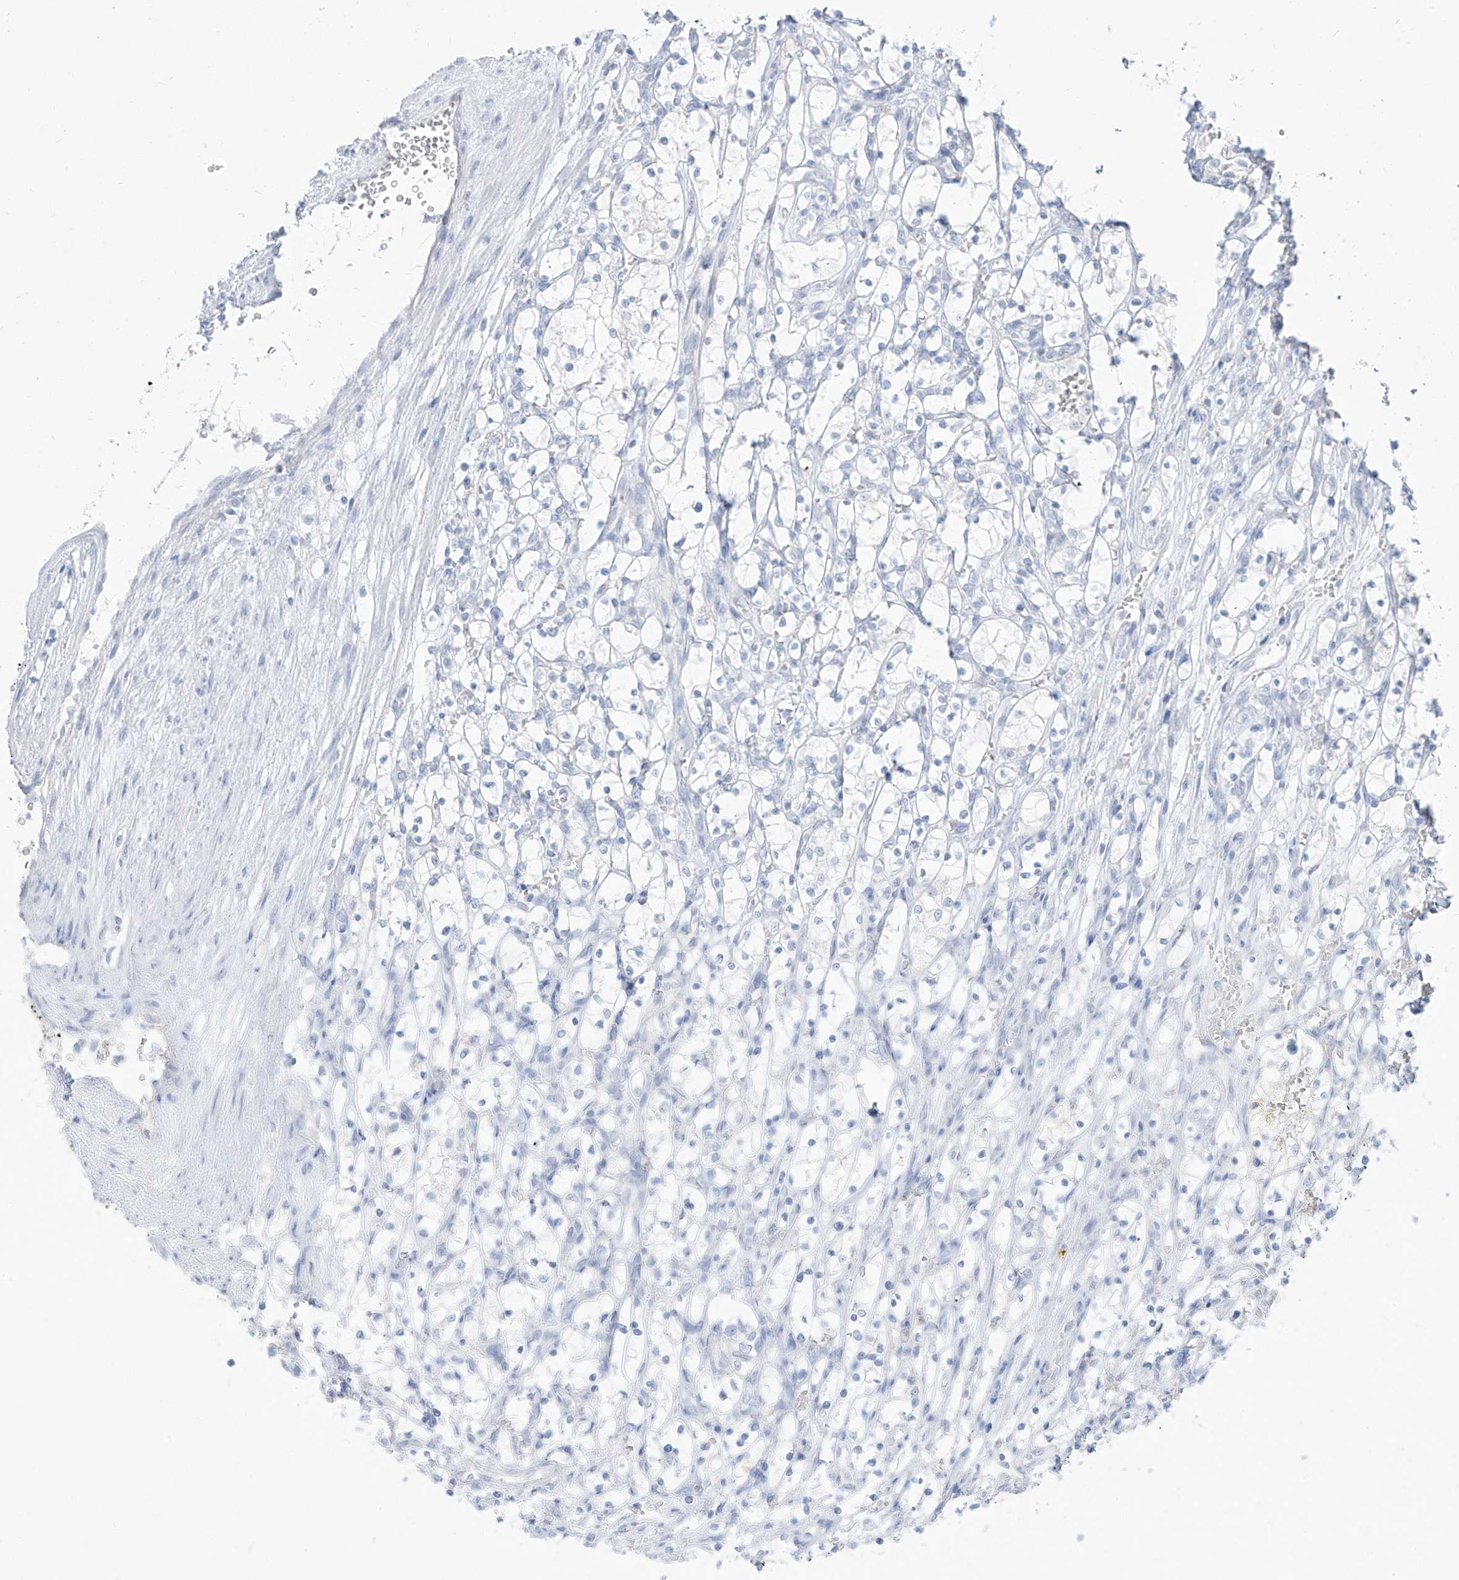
{"staining": {"intensity": "negative", "quantity": "none", "location": "none"}, "tissue": "renal cancer", "cell_type": "Tumor cells", "image_type": "cancer", "snomed": [{"axis": "morphology", "description": "Adenocarcinoma, NOS"}, {"axis": "topography", "description": "Kidney"}], "caption": "High power microscopy histopathology image of an IHC image of renal adenocarcinoma, revealing no significant expression in tumor cells. The staining is performed using DAB brown chromogen with nuclei counter-stained in using hematoxylin.", "gene": "TGM4", "patient": {"sex": "female", "age": 69}}